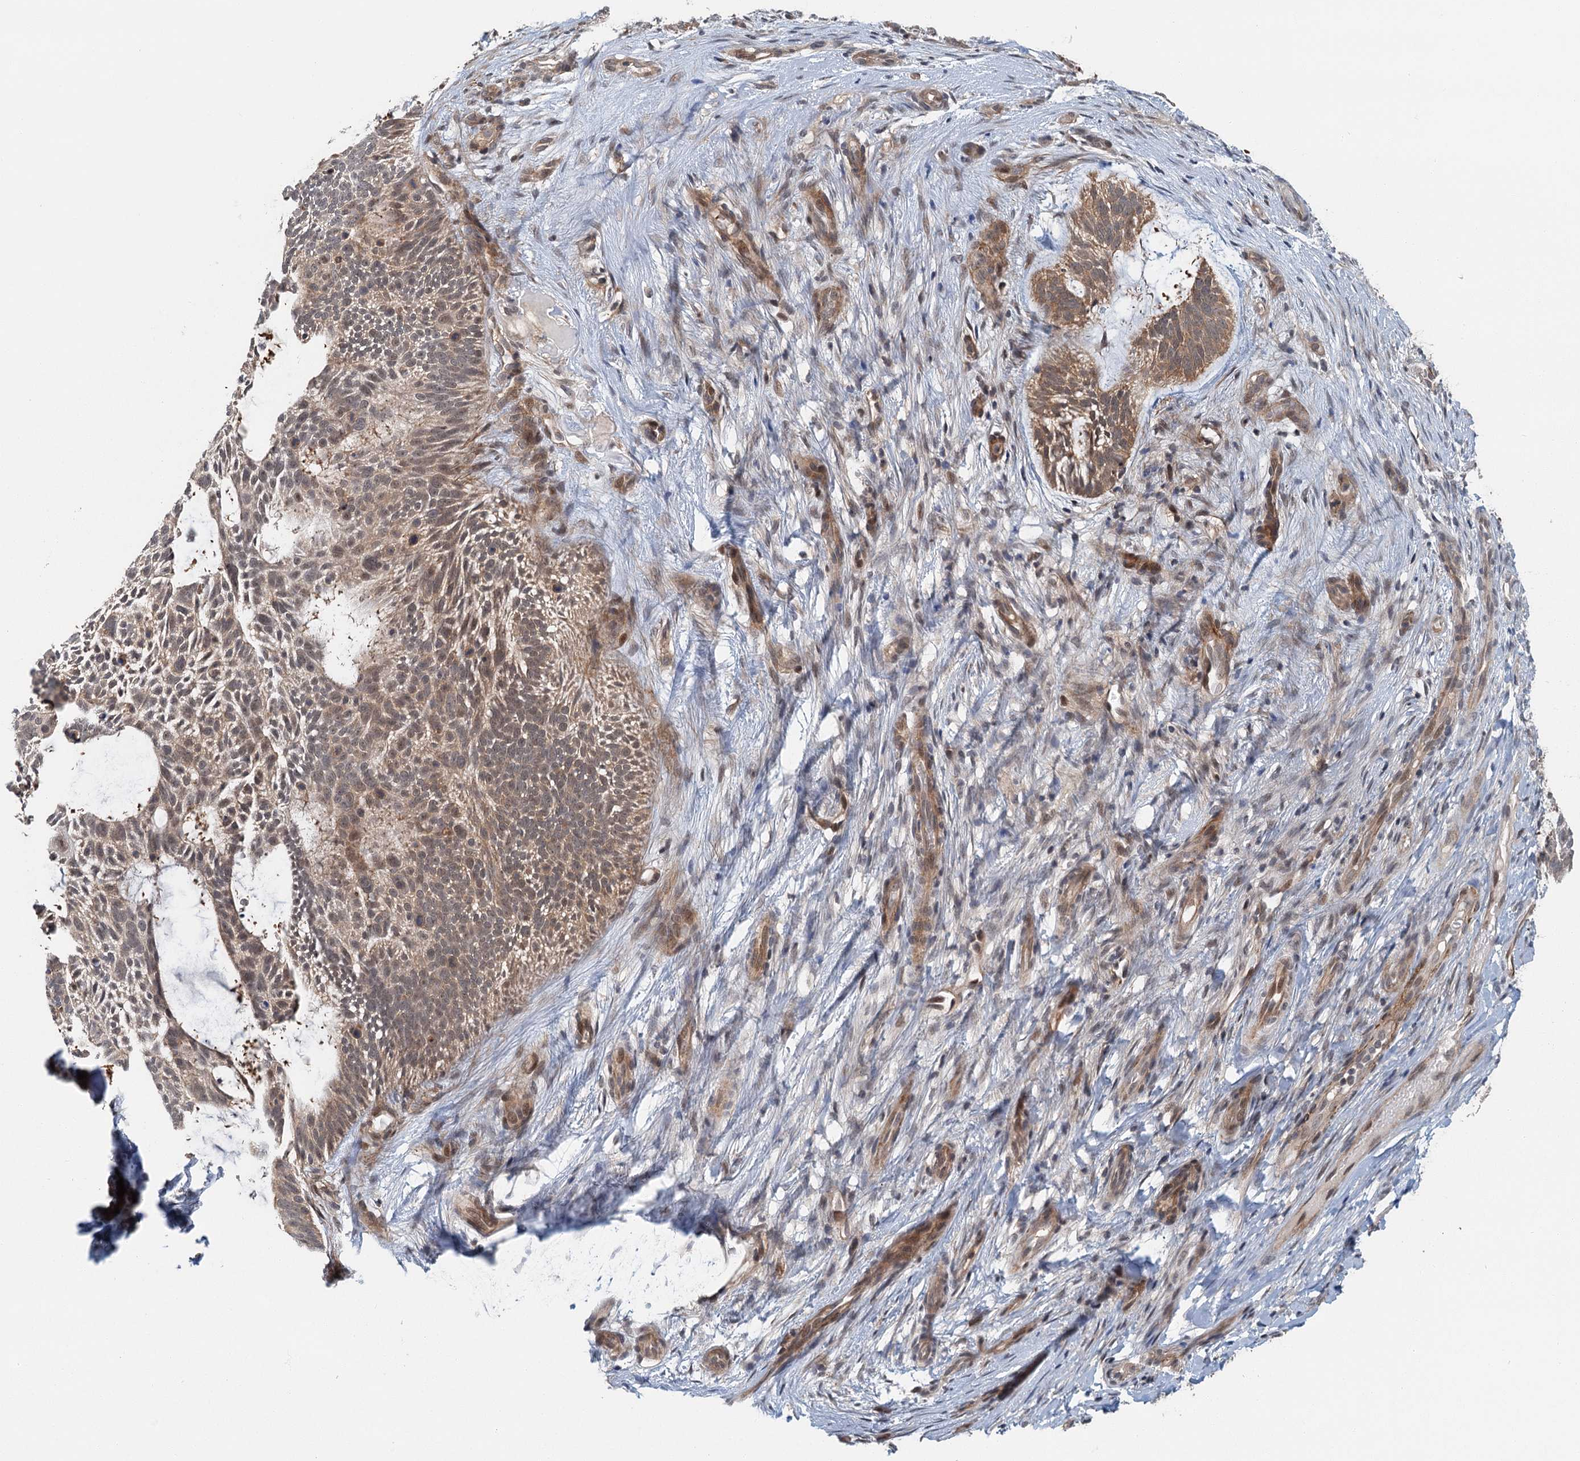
{"staining": {"intensity": "moderate", "quantity": ">75%", "location": "cytoplasmic/membranous,nuclear"}, "tissue": "skin cancer", "cell_type": "Tumor cells", "image_type": "cancer", "snomed": [{"axis": "morphology", "description": "Basal cell carcinoma"}, {"axis": "topography", "description": "Skin"}], "caption": "Moderate cytoplasmic/membranous and nuclear positivity is present in approximately >75% of tumor cells in skin cancer (basal cell carcinoma).", "gene": "TAS2R42", "patient": {"sex": "male", "age": 88}}